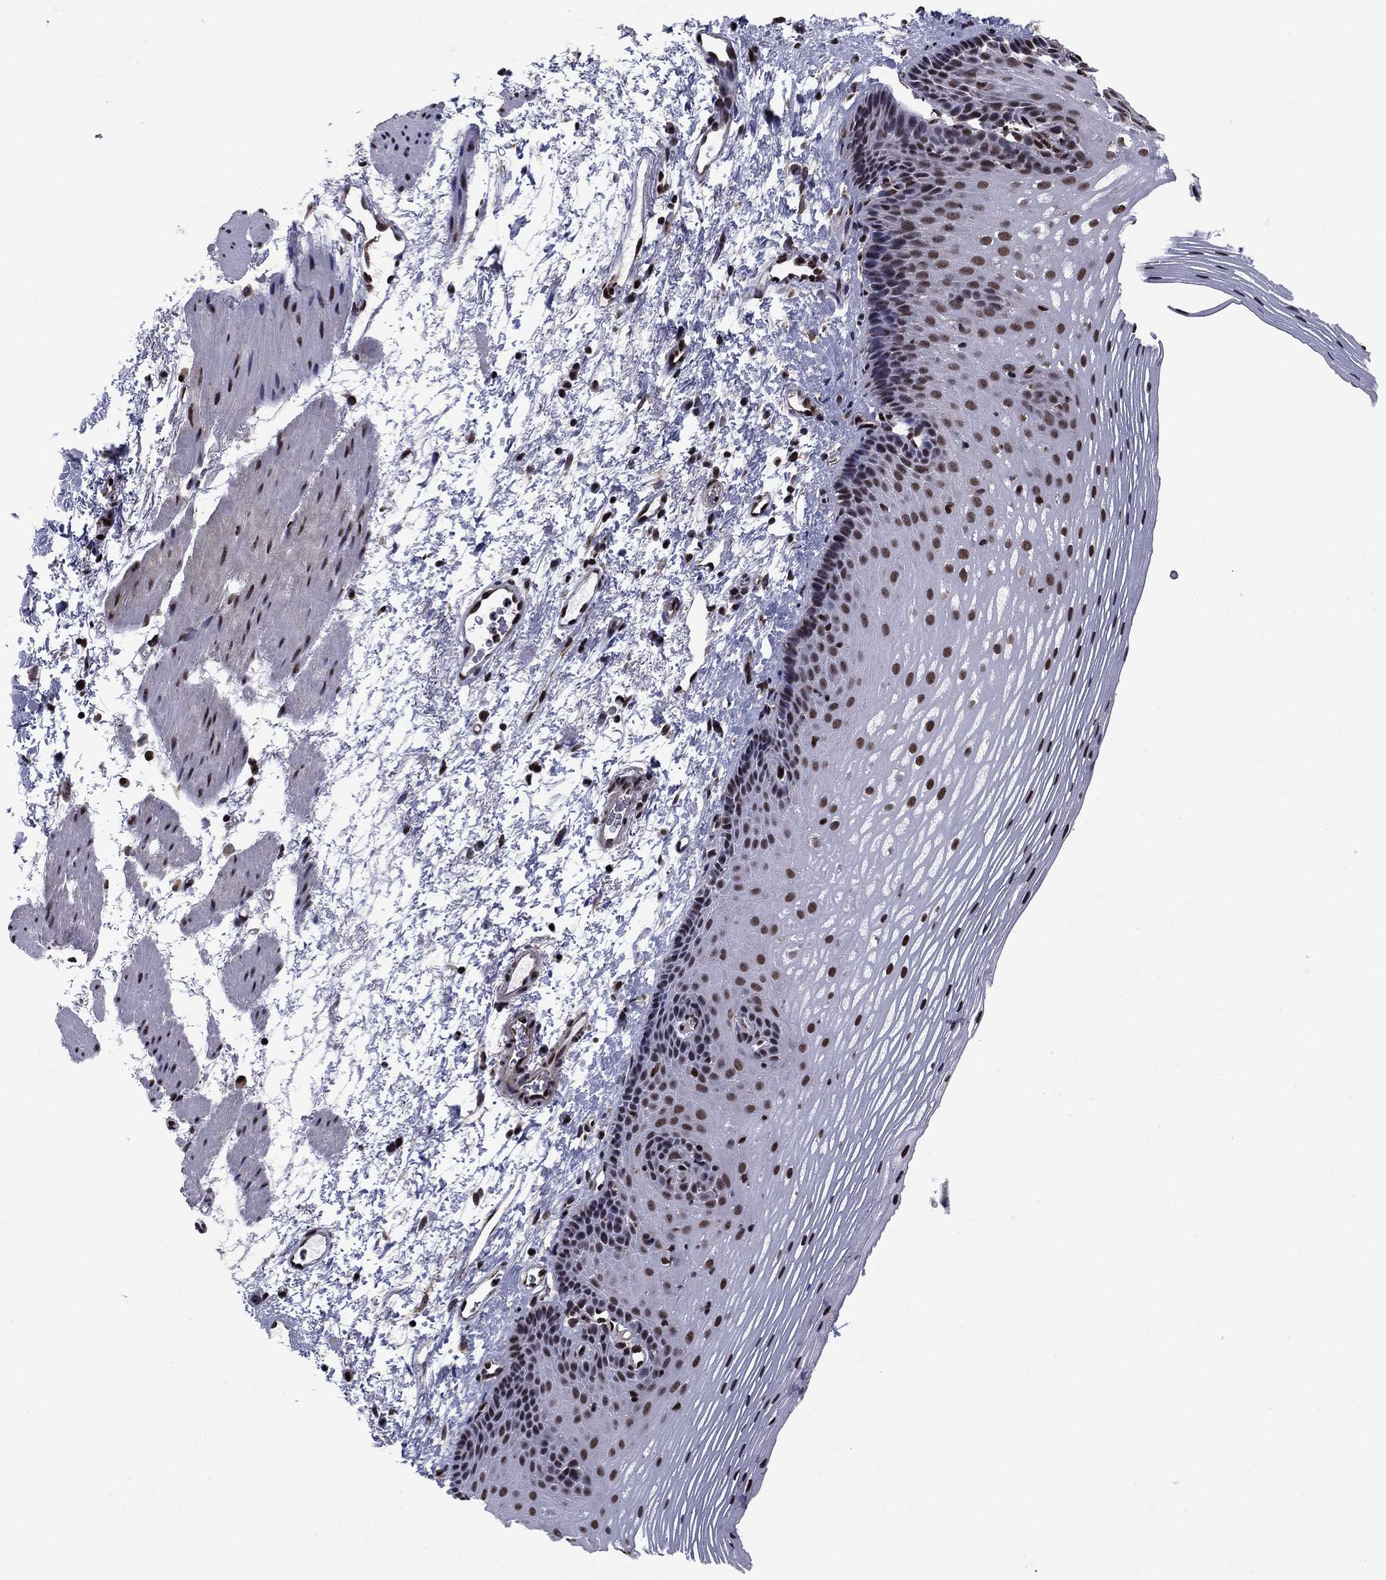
{"staining": {"intensity": "moderate", "quantity": "<25%", "location": "nuclear"}, "tissue": "esophagus", "cell_type": "Squamous epithelial cells", "image_type": "normal", "snomed": [{"axis": "morphology", "description": "Normal tissue, NOS"}, {"axis": "topography", "description": "Esophagus"}], "caption": "Moderate nuclear protein staining is present in approximately <25% of squamous epithelial cells in esophagus. Nuclei are stained in blue.", "gene": "N4BP2", "patient": {"sex": "male", "age": 76}}